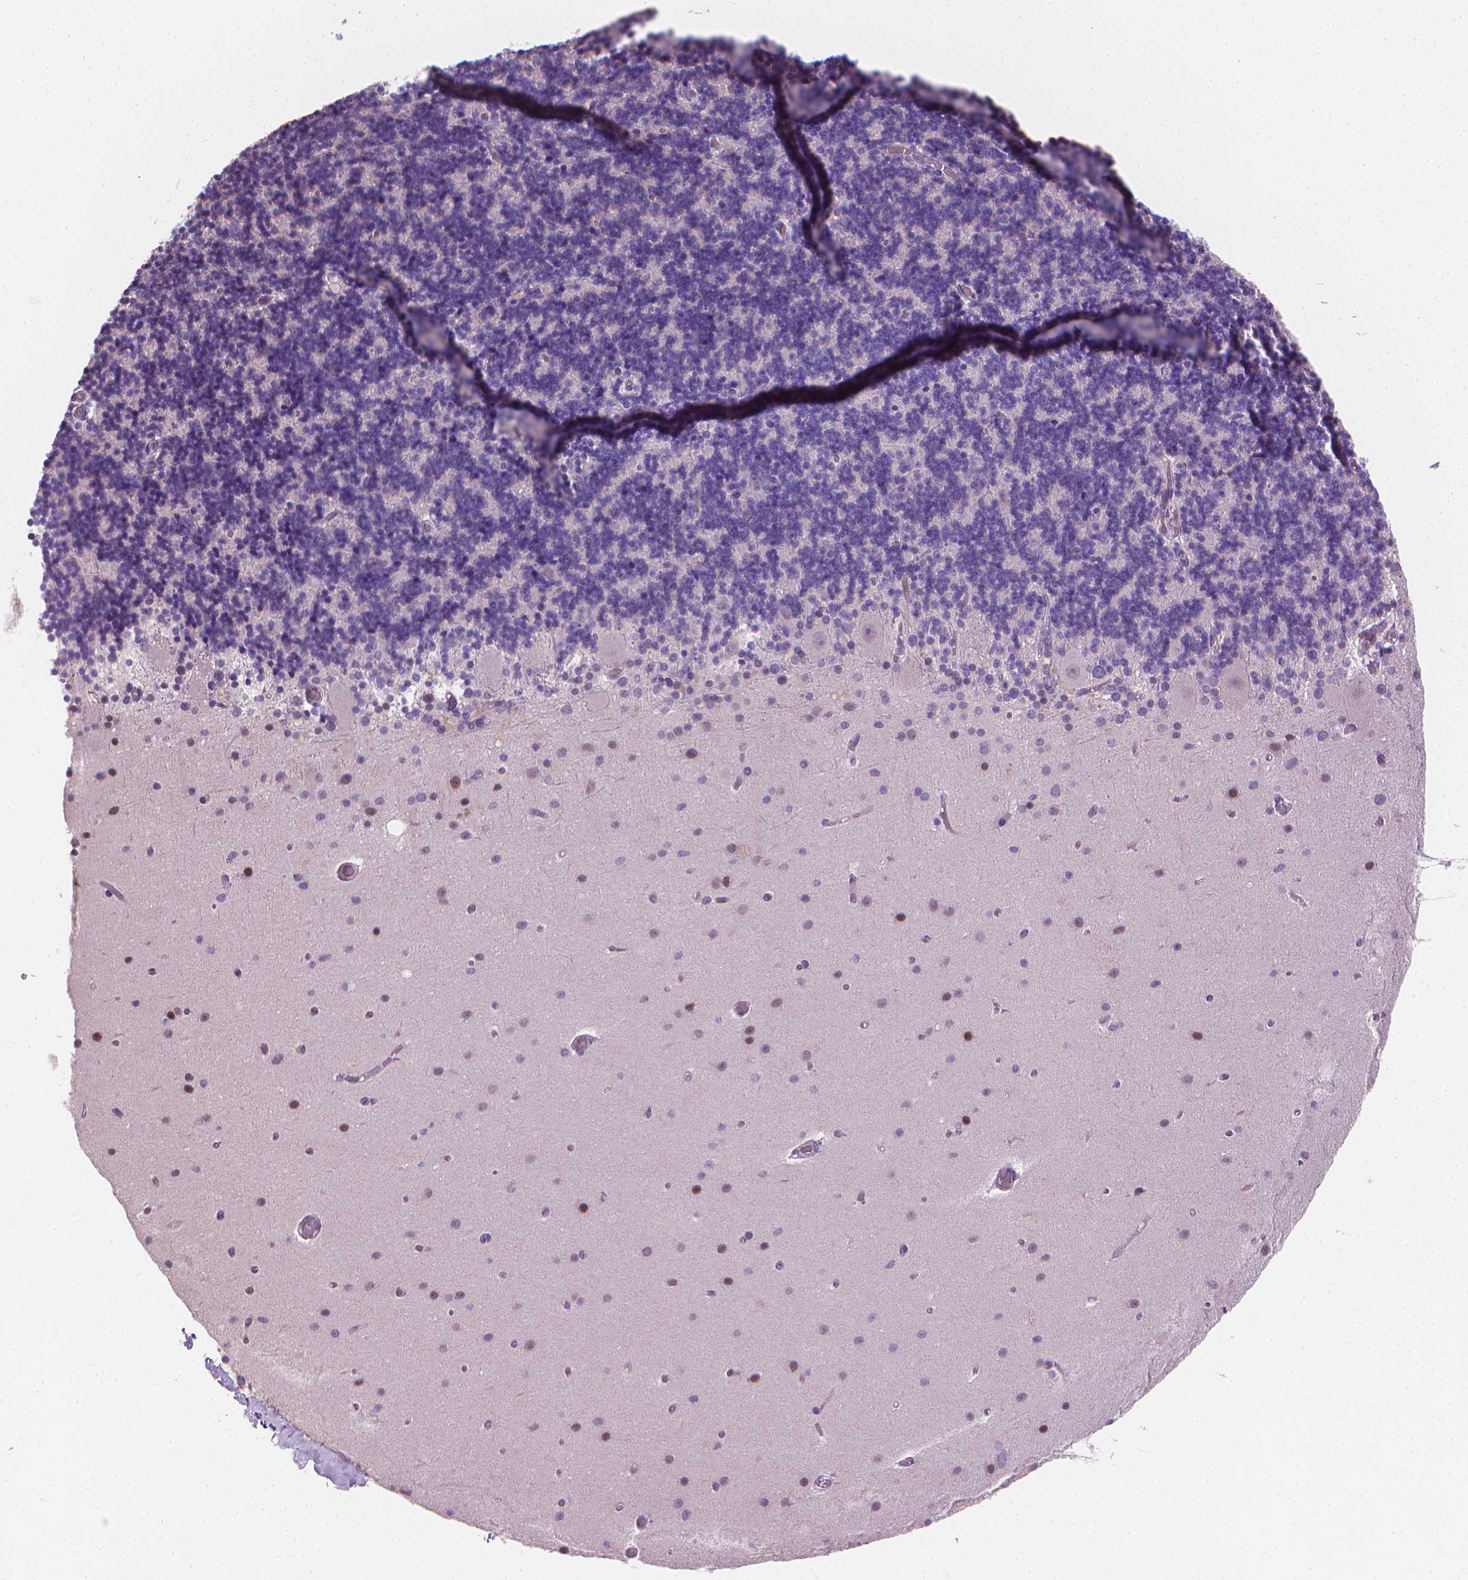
{"staining": {"intensity": "negative", "quantity": "none", "location": "none"}, "tissue": "cerebellum", "cell_type": "Cells in granular layer", "image_type": "normal", "snomed": [{"axis": "morphology", "description": "Normal tissue, NOS"}, {"axis": "topography", "description": "Cerebellum"}], "caption": "High power microscopy micrograph of an IHC histopathology image of unremarkable cerebellum, revealing no significant positivity in cells in granular layer.", "gene": "CLXN", "patient": {"sex": "male", "age": 70}}